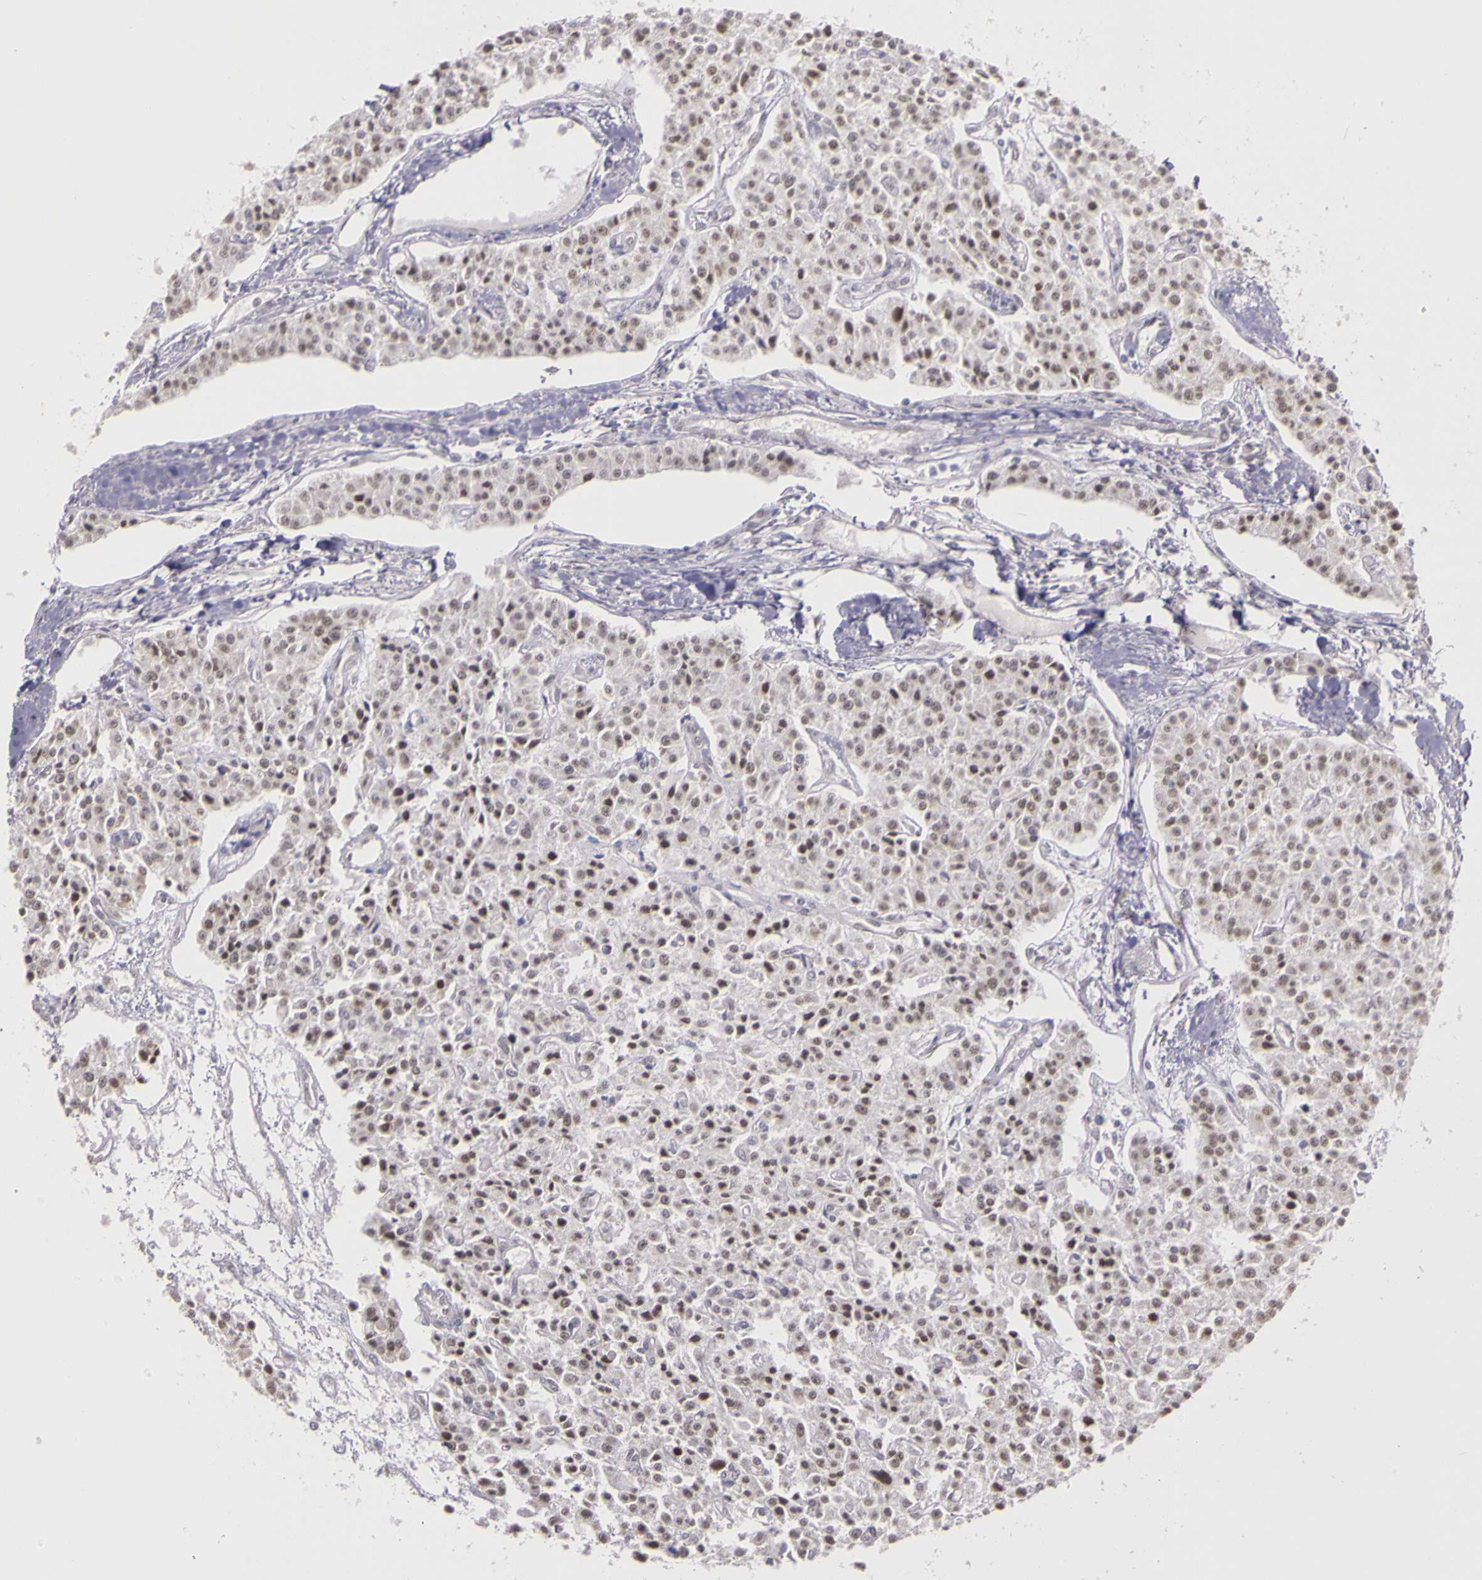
{"staining": {"intensity": "weak", "quantity": "25%-75%", "location": "nuclear"}, "tissue": "carcinoid", "cell_type": "Tumor cells", "image_type": "cancer", "snomed": [{"axis": "morphology", "description": "Carcinoid, malignant, NOS"}, {"axis": "topography", "description": "Stomach"}], "caption": "Carcinoid tissue reveals weak nuclear staining in about 25%-75% of tumor cells", "gene": "WDR13", "patient": {"sex": "female", "age": 76}}